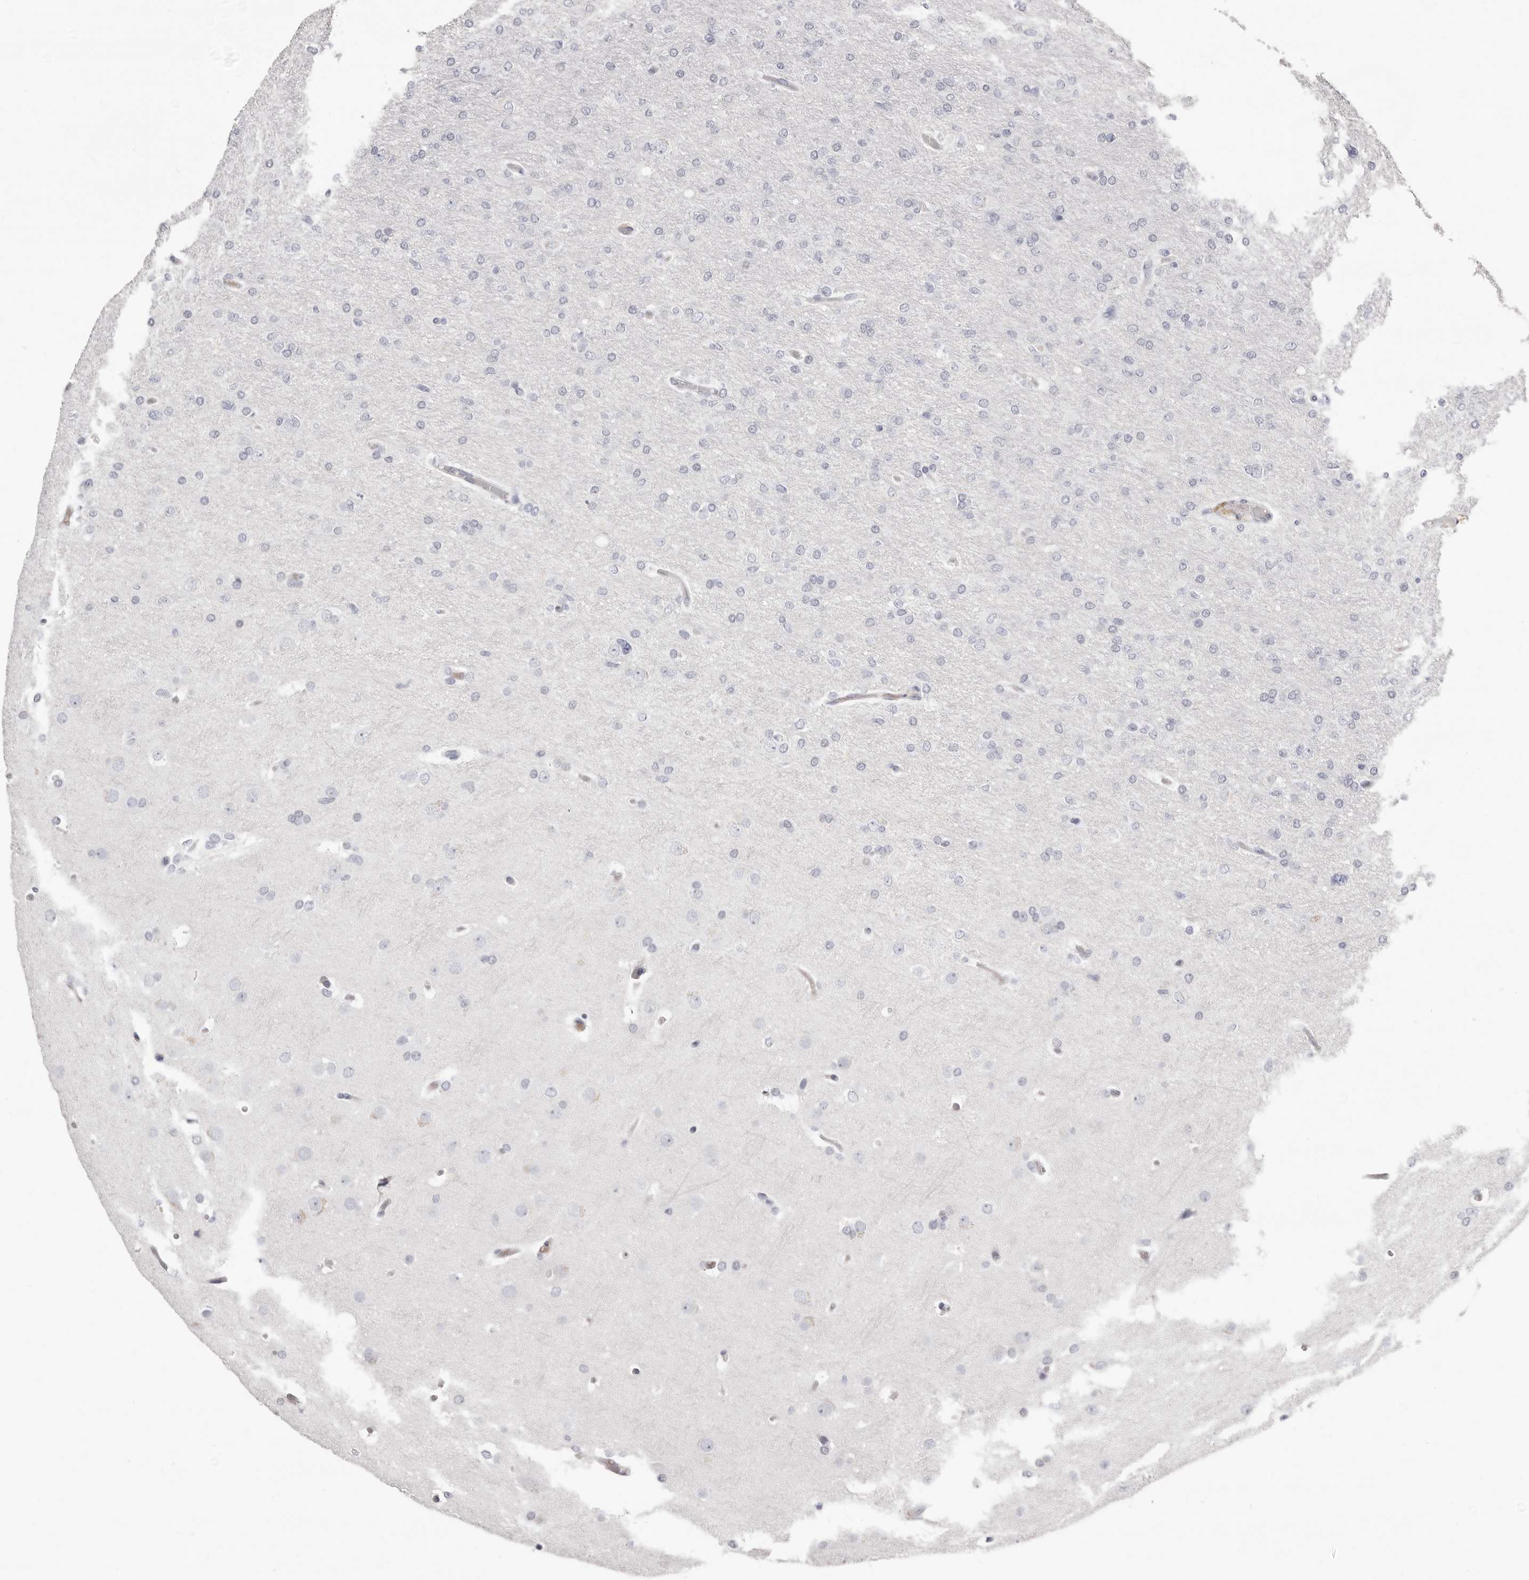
{"staining": {"intensity": "negative", "quantity": "none", "location": "none"}, "tissue": "glioma", "cell_type": "Tumor cells", "image_type": "cancer", "snomed": [{"axis": "morphology", "description": "Glioma, malignant, High grade"}, {"axis": "topography", "description": "Cerebral cortex"}], "caption": "Human malignant high-grade glioma stained for a protein using immunohistochemistry demonstrates no staining in tumor cells.", "gene": "LPO", "patient": {"sex": "female", "age": 36}}